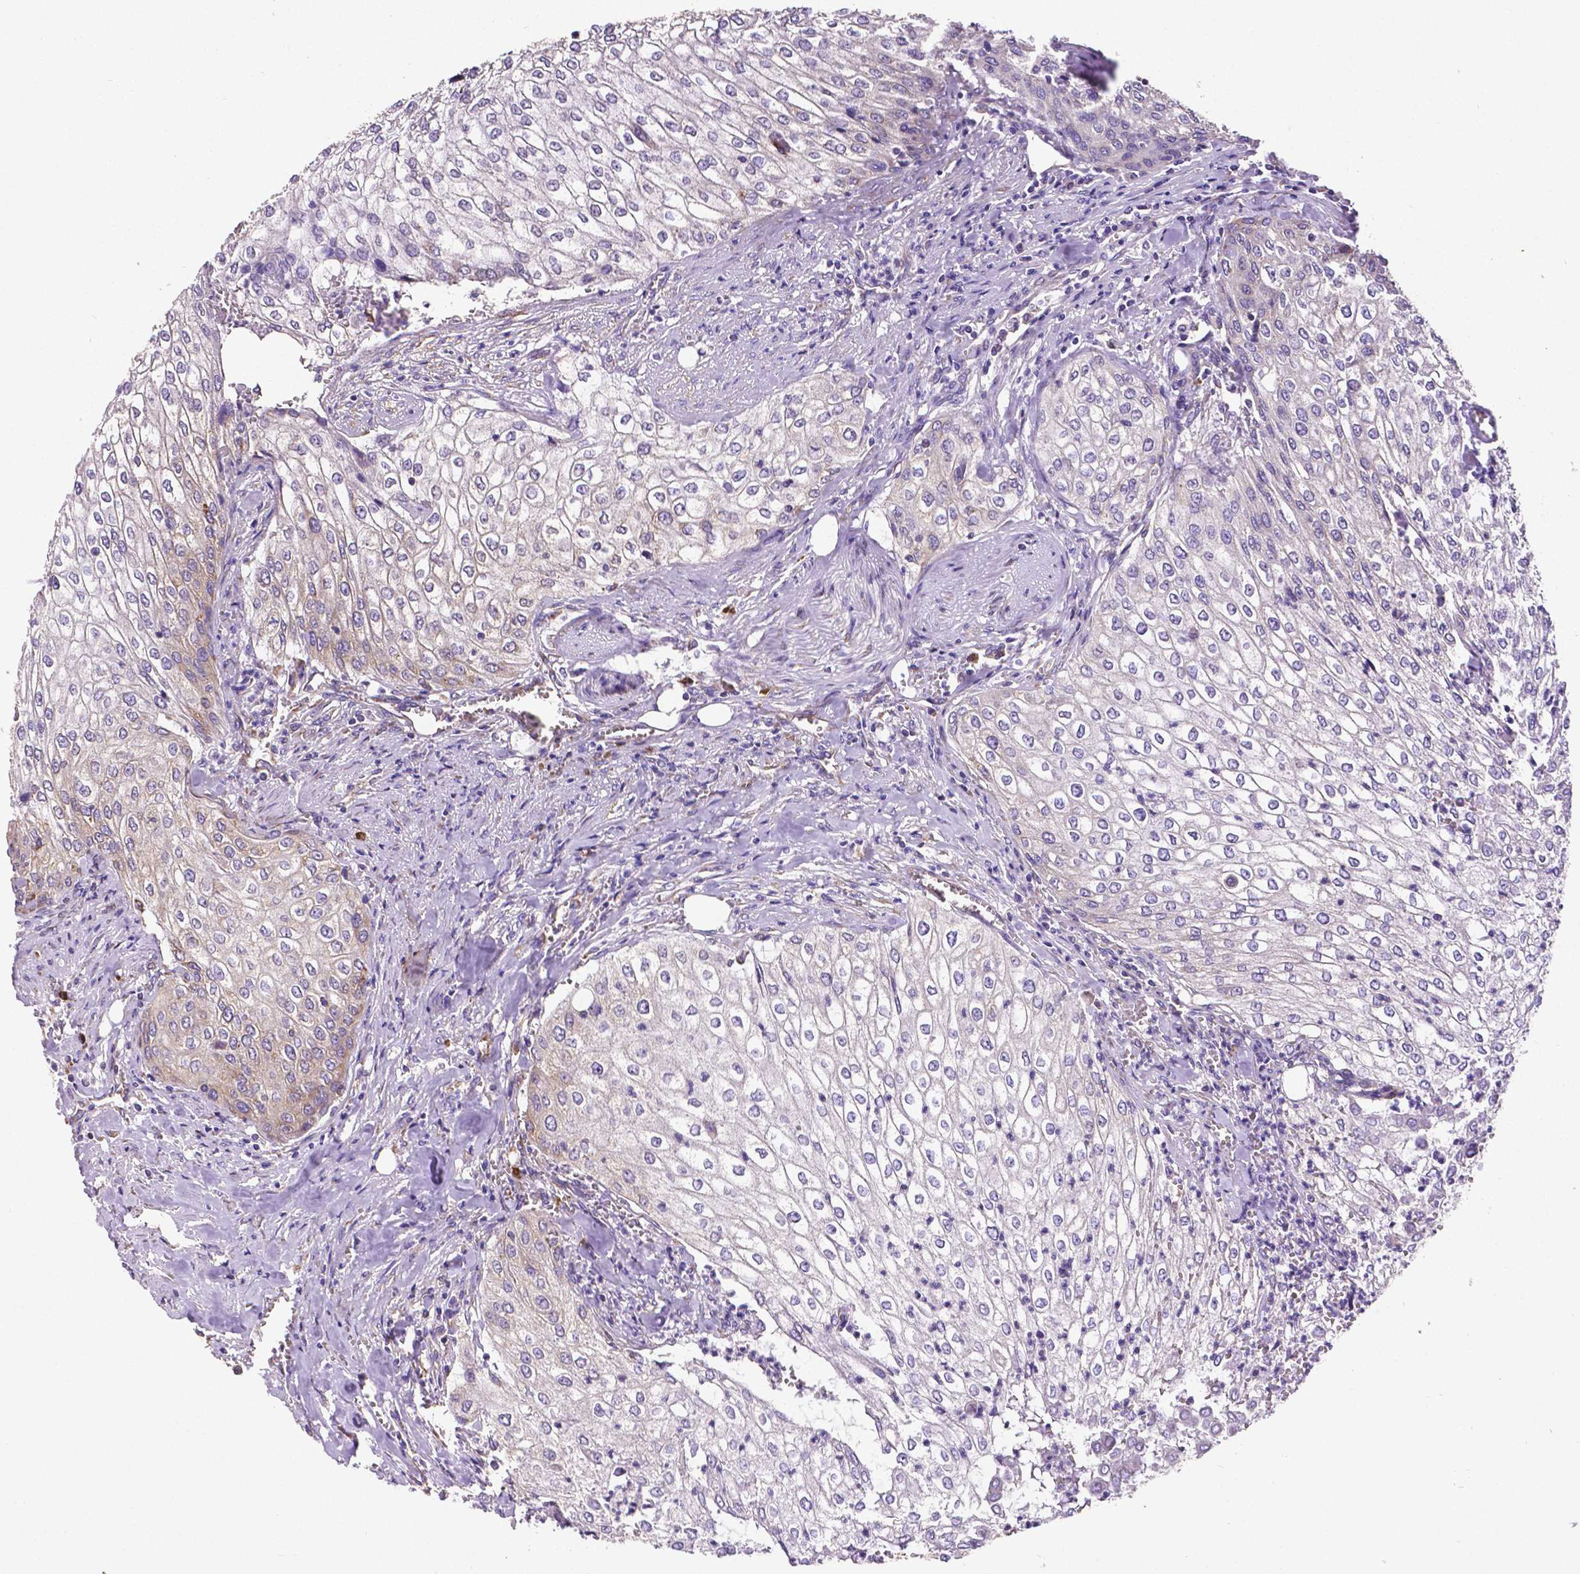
{"staining": {"intensity": "weak", "quantity": "<25%", "location": "cytoplasmic/membranous"}, "tissue": "urothelial cancer", "cell_type": "Tumor cells", "image_type": "cancer", "snomed": [{"axis": "morphology", "description": "Urothelial carcinoma, High grade"}, {"axis": "topography", "description": "Urinary bladder"}], "caption": "Immunohistochemistry (IHC) of human urothelial cancer reveals no expression in tumor cells.", "gene": "MTDH", "patient": {"sex": "male", "age": 62}}